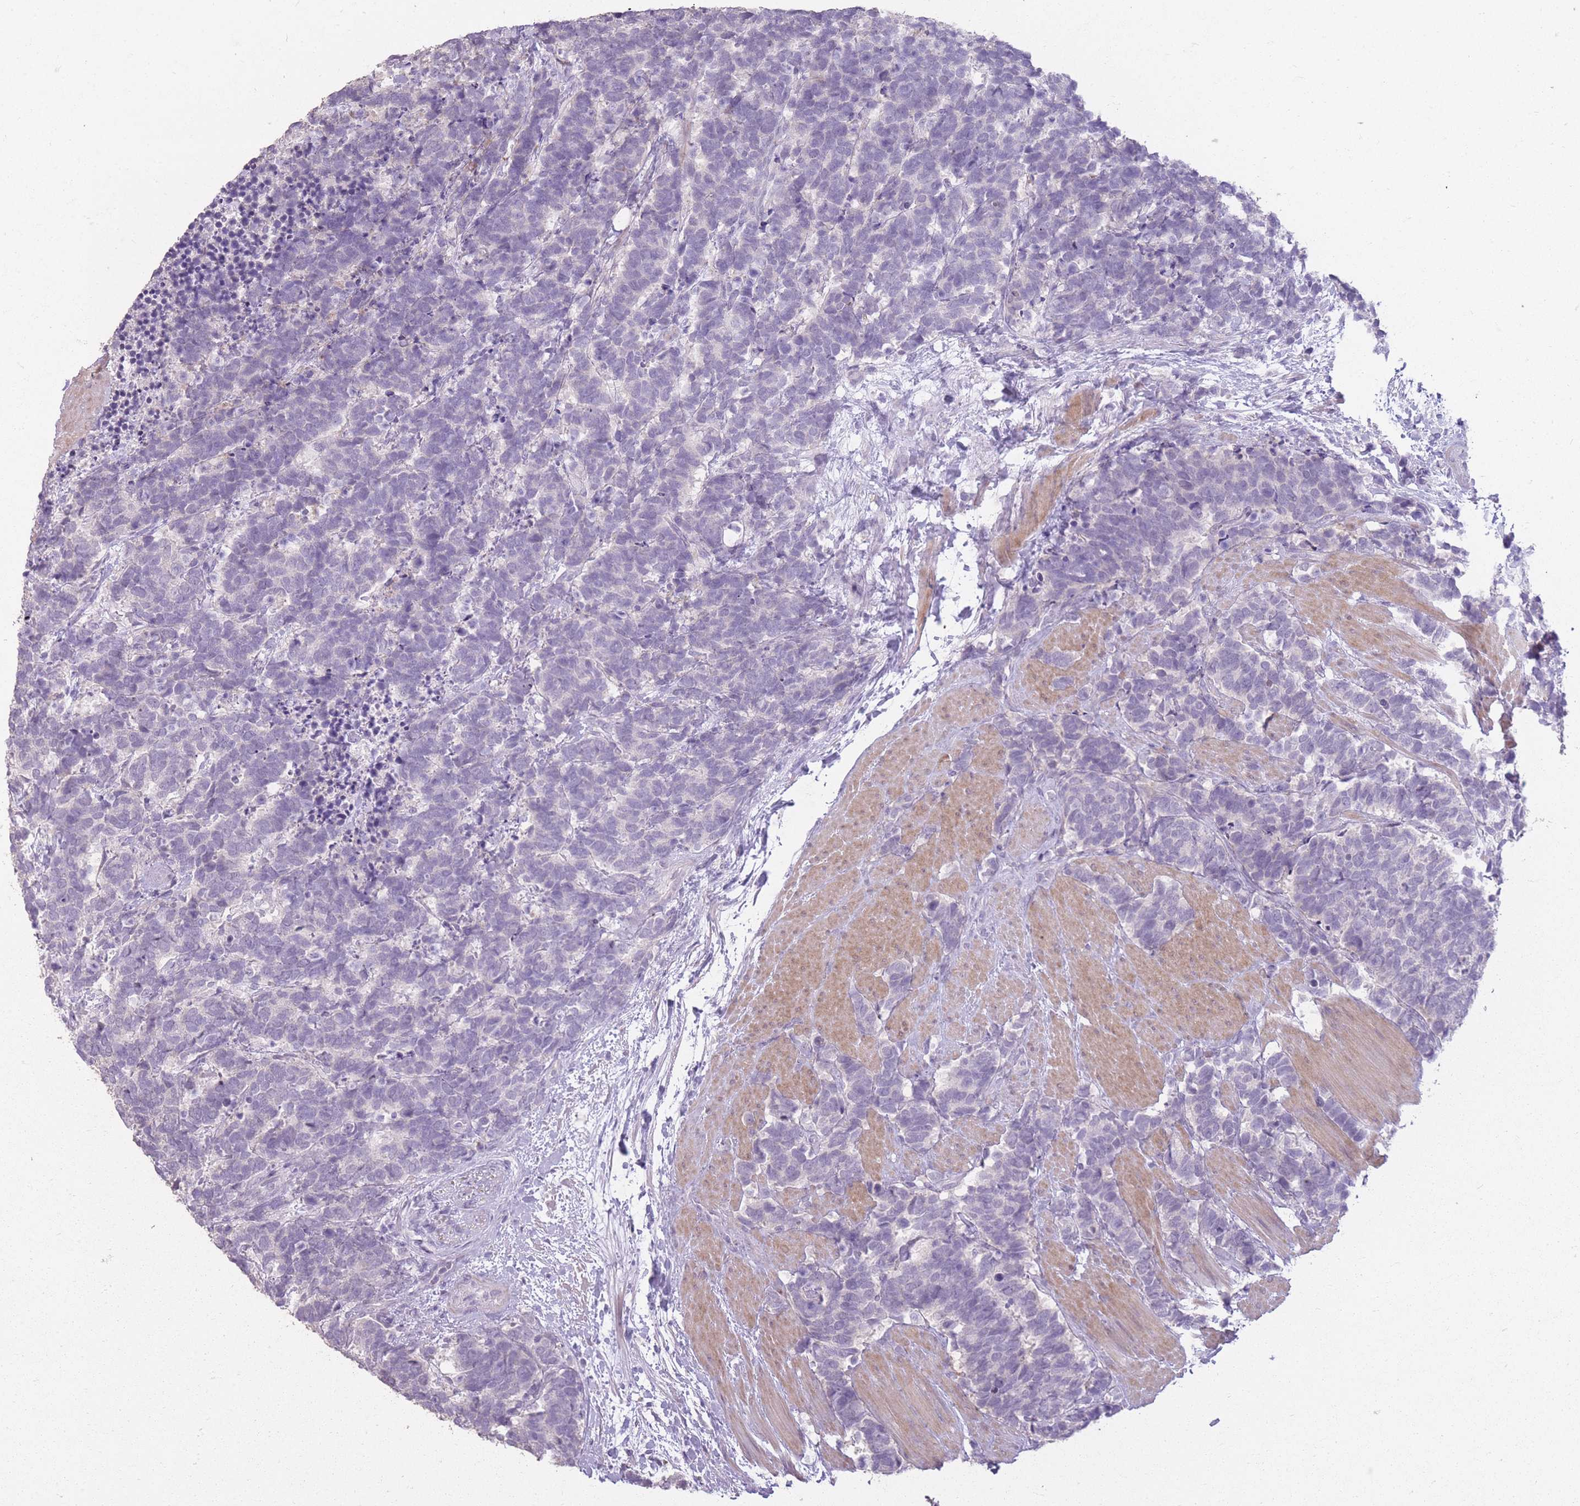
{"staining": {"intensity": "negative", "quantity": "none", "location": "none"}, "tissue": "carcinoid", "cell_type": "Tumor cells", "image_type": "cancer", "snomed": [{"axis": "morphology", "description": "Carcinoma, NOS"}, {"axis": "morphology", "description": "Carcinoid, malignant, NOS"}, {"axis": "topography", "description": "Prostate"}], "caption": "Immunohistochemistry (IHC) micrograph of neoplastic tissue: carcinoid stained with DAB (3,3'-diaminobenzidine) displays no significant protein positivity in tumor cells. (IHC, brightfield microscopy, high magnification).", "gene": "ZBTB24", "patient": {"sex": "male", "age": 57}}